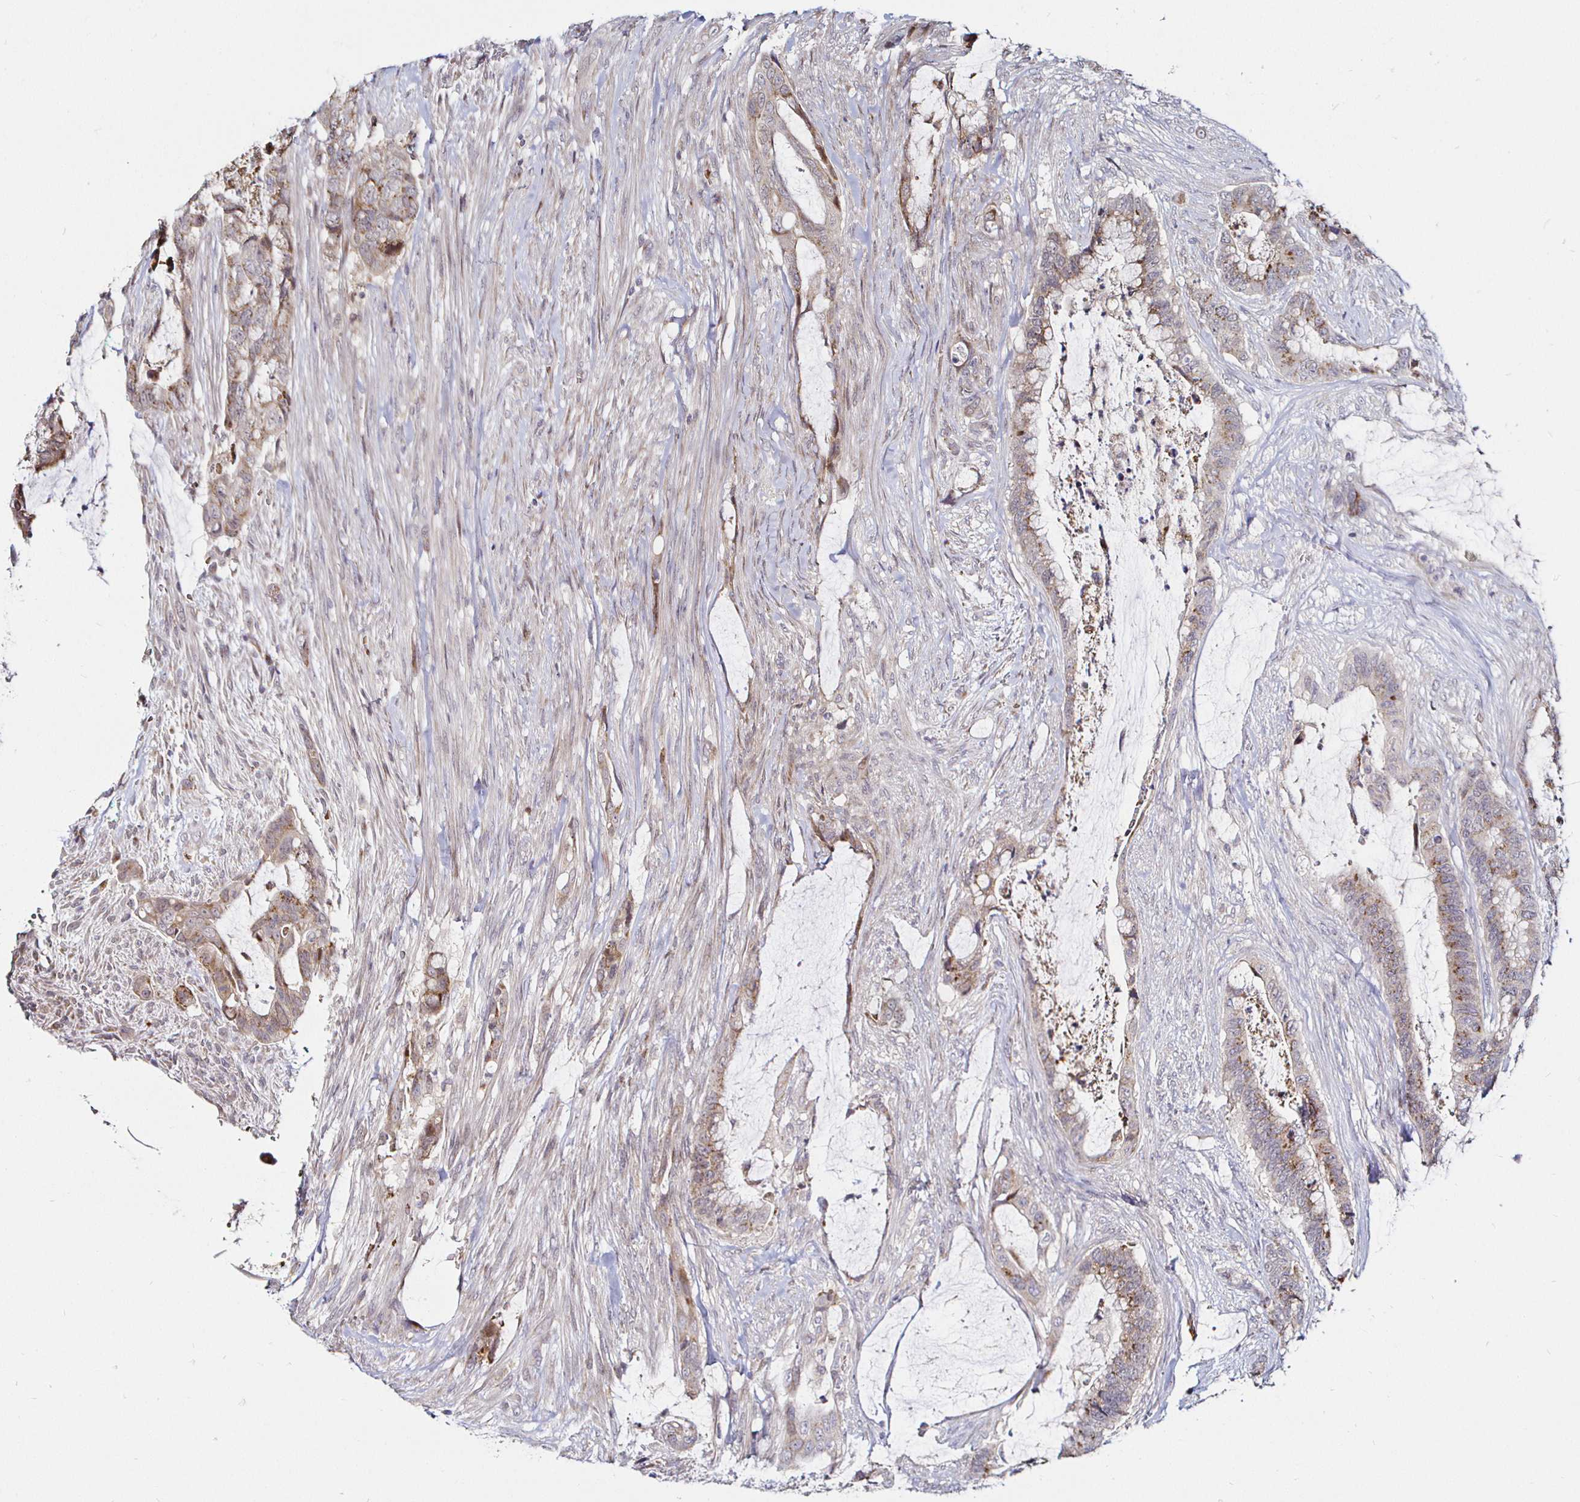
{"staining": {"intensity": "weak", "quantity": "25%-75%", "location": "cytoplasmic/membranous"}, "tissue": "colorectal cancer", "cell_type": "Tumor cells", "image_type": "cancer", "snomed": [{"axis": "morphology", "description": "Adenocarcinoma, NOS"}, {"axis": "topography", "description": "Rectum"}], "caption": "High-magnification brightfield microscopy of colorectal cancer stained with DAB (3,3'-diaminobenzidine) (brown) and counterstained with hematoxylin (blue). tumor cells exhibit weak cytoplasmic/membranous expression is present in approximately25%-75% of cells.", "gene": "ATG3", "patient": {"sex": "female", "age": 59}}